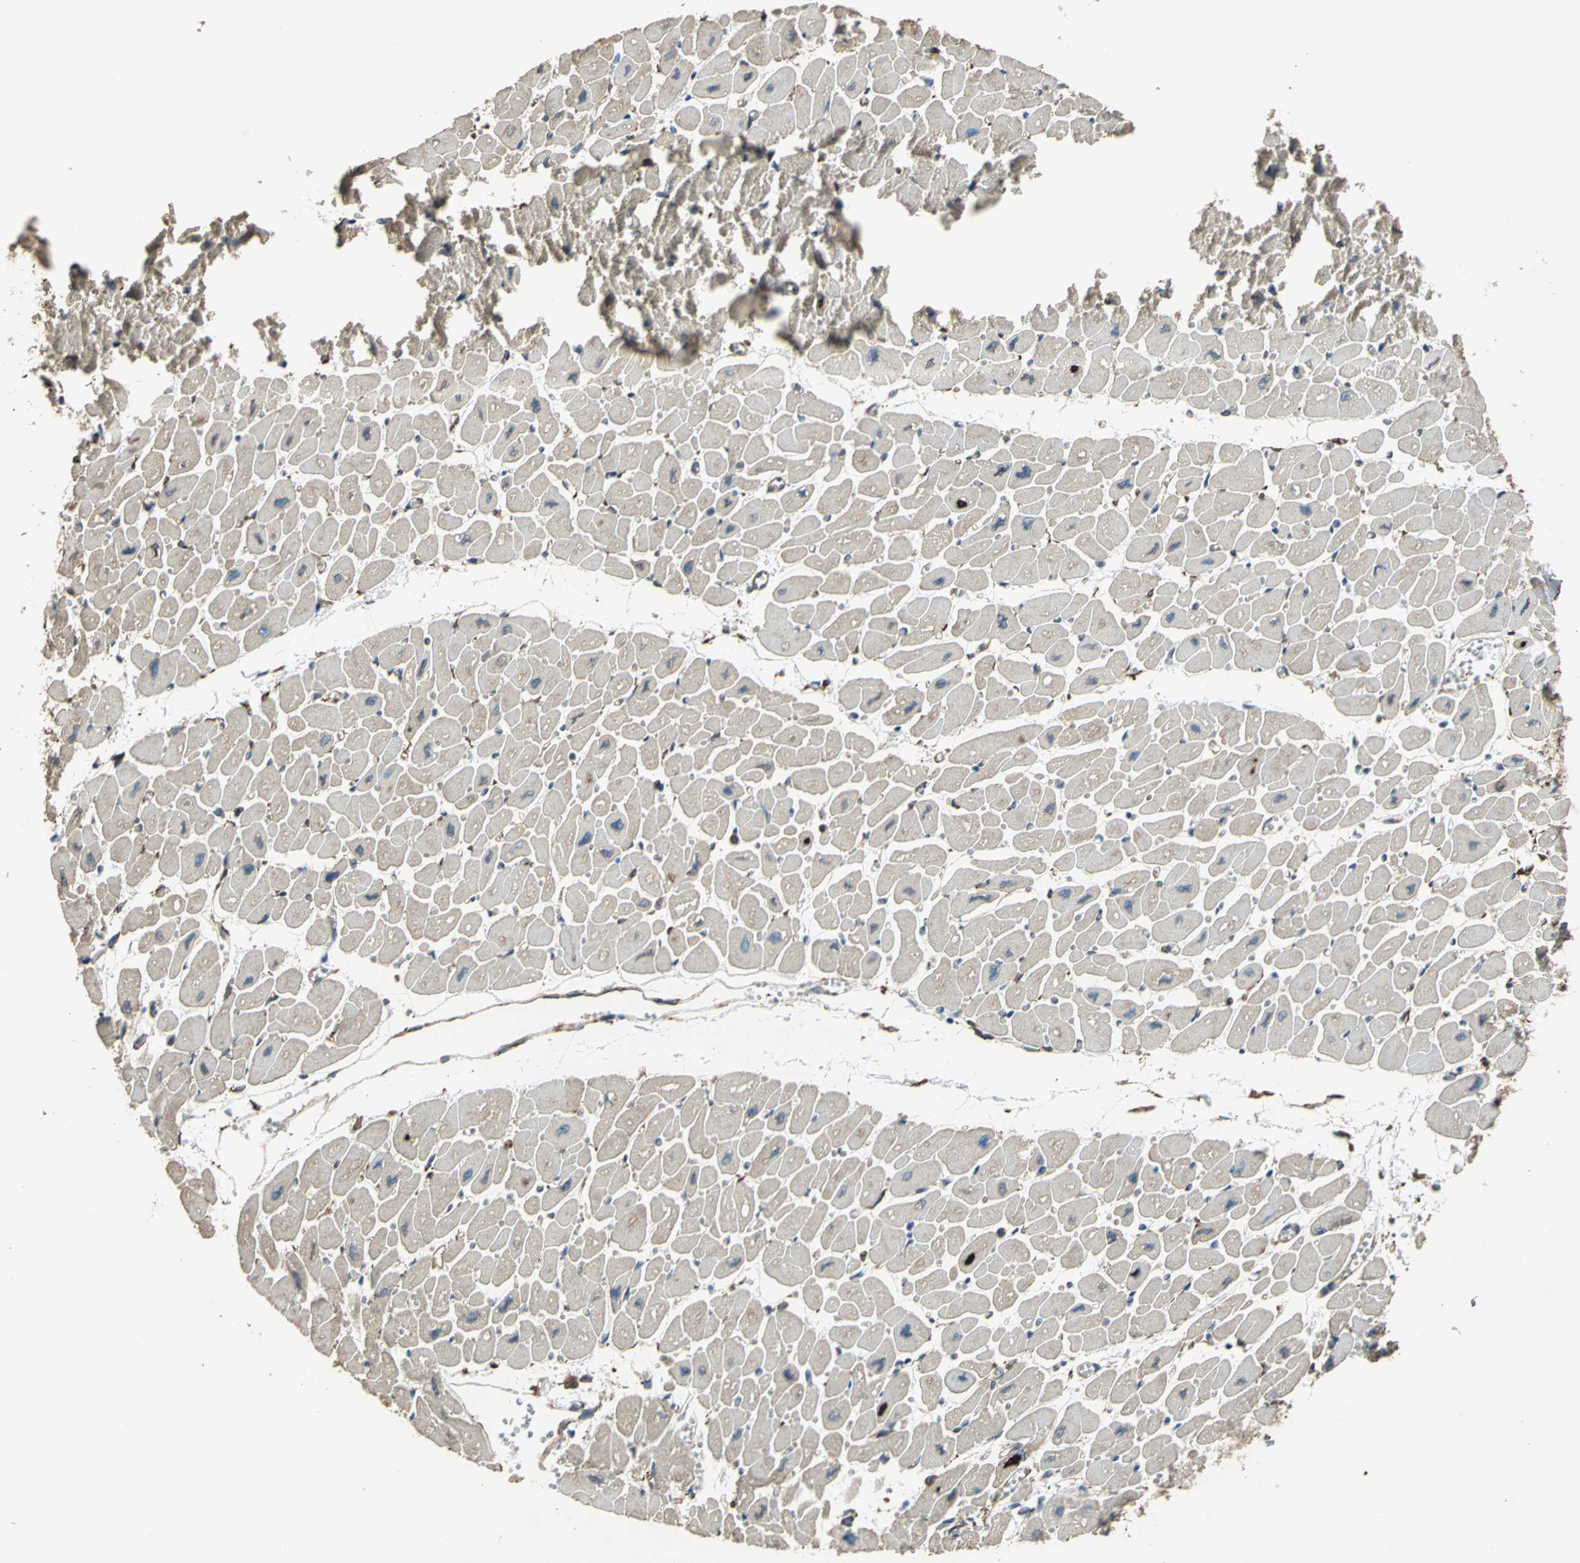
{"staining": {"intensity": "moderate", "quantity": "<25%", "location": "cytoplasmic/membranous"}, "tissue": "heart muscle", "cell_type": "Cardiomyocytes", "image_type": "normal", "snomed": [{"axis": "morphology", "description": "Normal tissue, NOS"}, {"axis": "topography", "description": "Heart"}], "caption": "Heart muscle stained for a protein shows moderate cytoplasmic/membranous positivity in cardiomyocytes. (DAB IHC with brightfield microscopy, high magnification).", "gene": "GPANK1", "patient": {"sex": "female", "age": 54}}